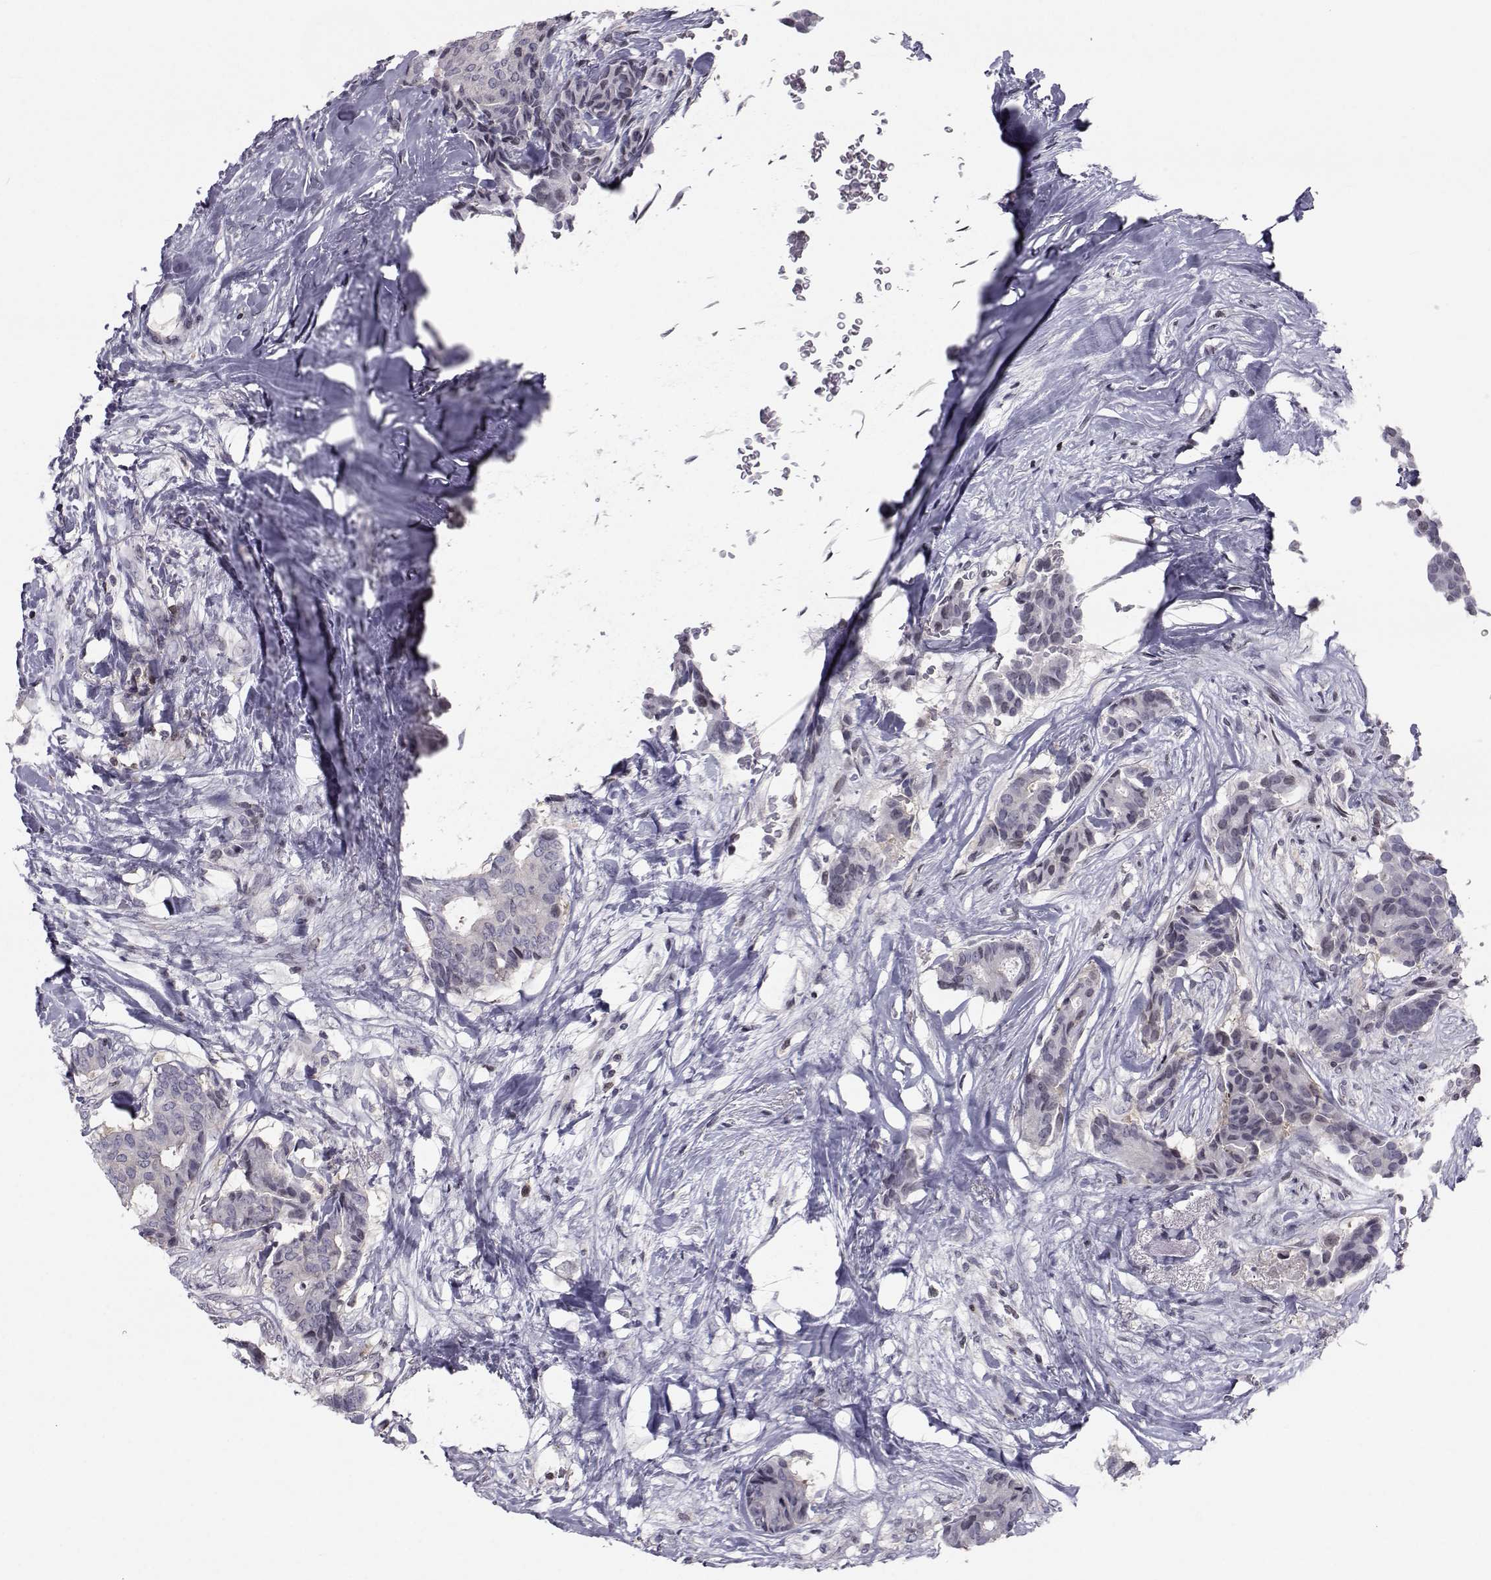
{"staining": {"intensity": "negative", "quantity": "none", "location": "none"}, "tissue": "breast cancer", "cell_type": "Tumor cells", "image_type": "cancer", "snomed": [{"axis": "morphology", "description": "Duct carcinoma"}, {"axis": "topography", "description": "Breast"}], "caption": "IHC photomicrograph of neoplastic tissue: human breast intraductal carcinoma stained with DAB (3,3'-diaminobenzidine) exhibits no significant protein staining in tumor cells.", "gene": "PCP4L1", "patient": {"sex": "female", "age": 75}}